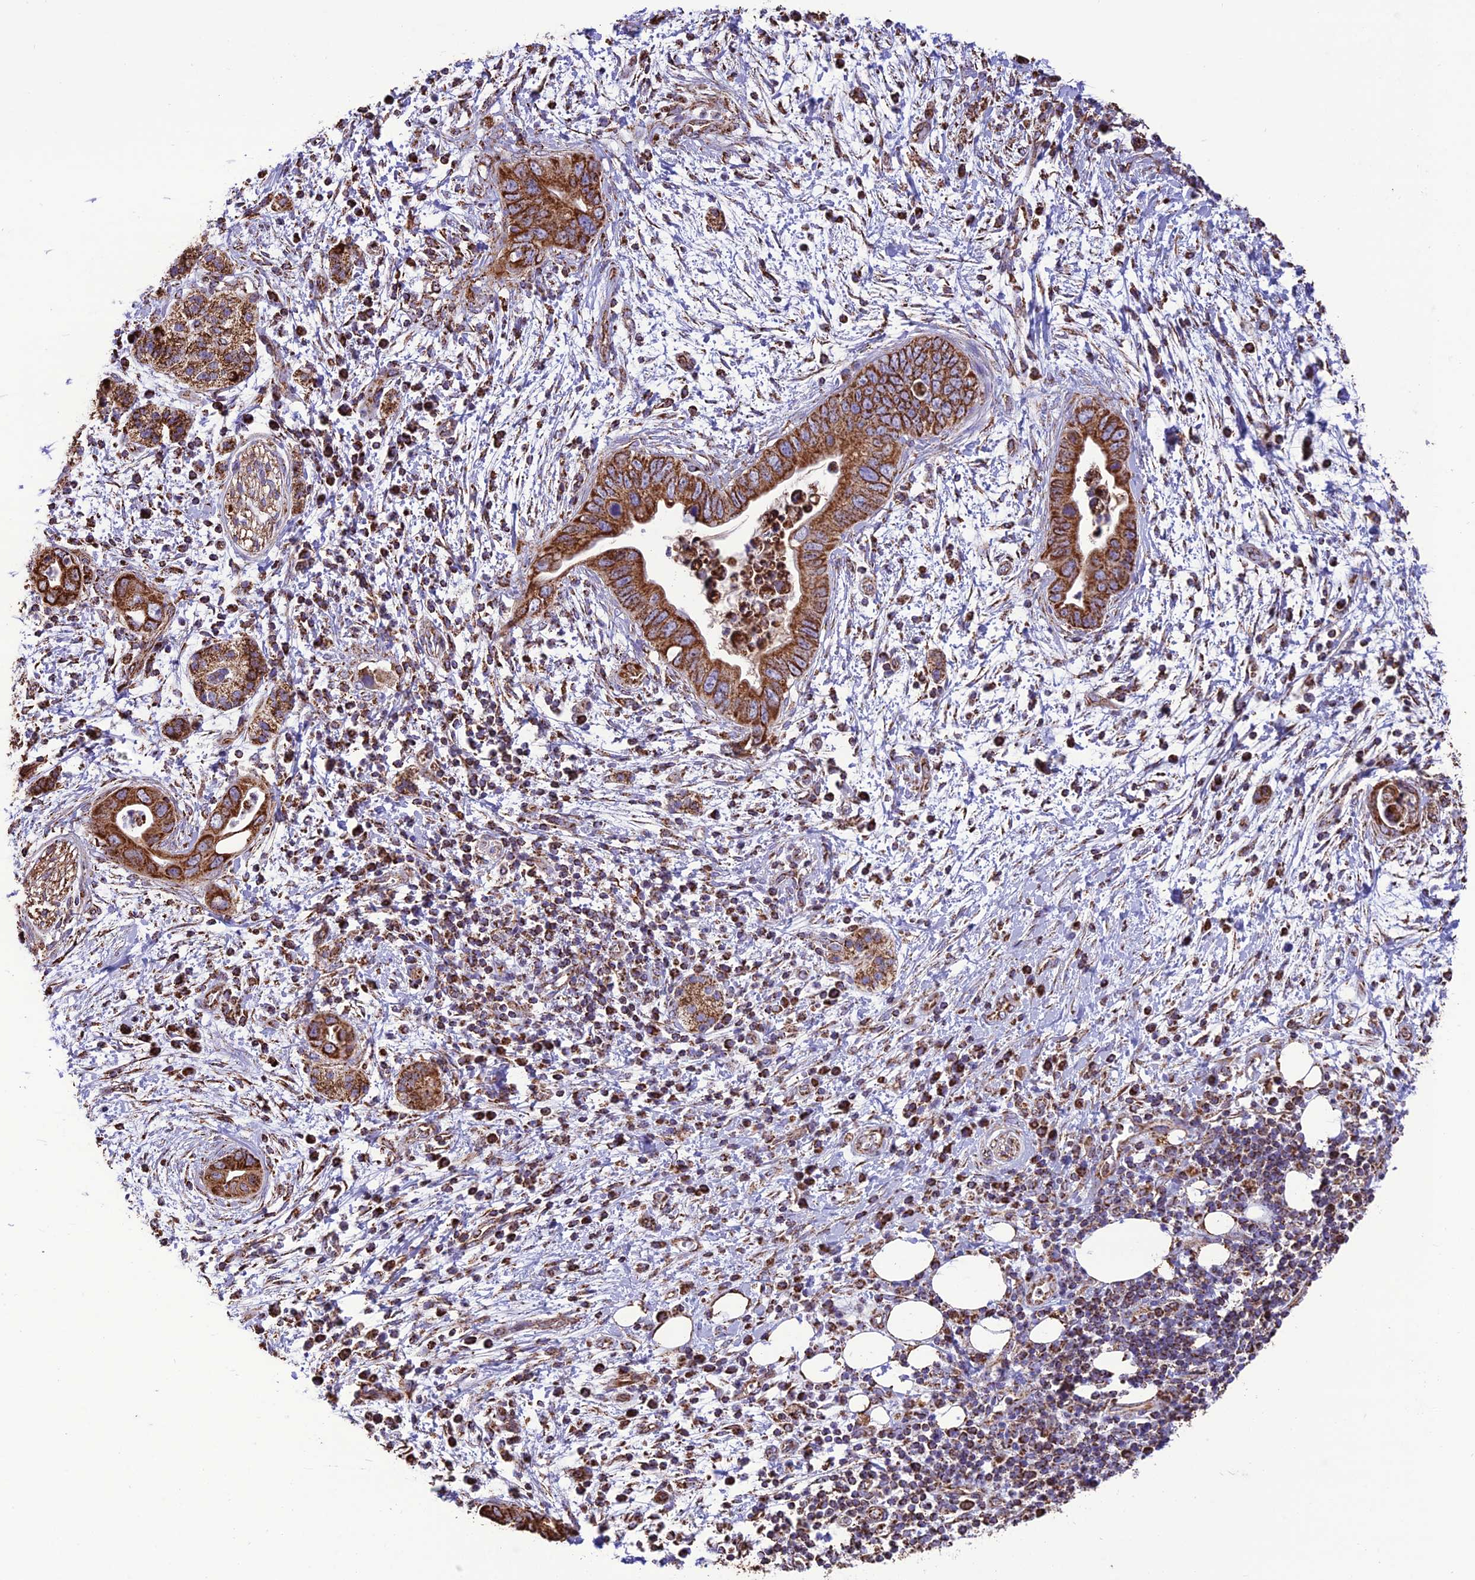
{"staining": {"intensity": "strong", "quantity": ">75%", "location": "cytoplasmic/membranous"}, "tissue": "pancreatic cancer", "cell_type": "Tumor cells", "image_type": "cancer", "snomed": [{"axis": "morphology", "description": "Adenocarcinoma, NOS"}, {"axis": "topography", "description": "Pancreas"}], "caption": "Protein staining by immunohistochemistry (IHC) demonstrates strong cytoplasmic/membranous positivity in about >75% of tumor cells in pancreatic cancer (adenocarcinoma).", "gene": "NDUFAF1", "patient": {"sex": "male", "age": 75}}